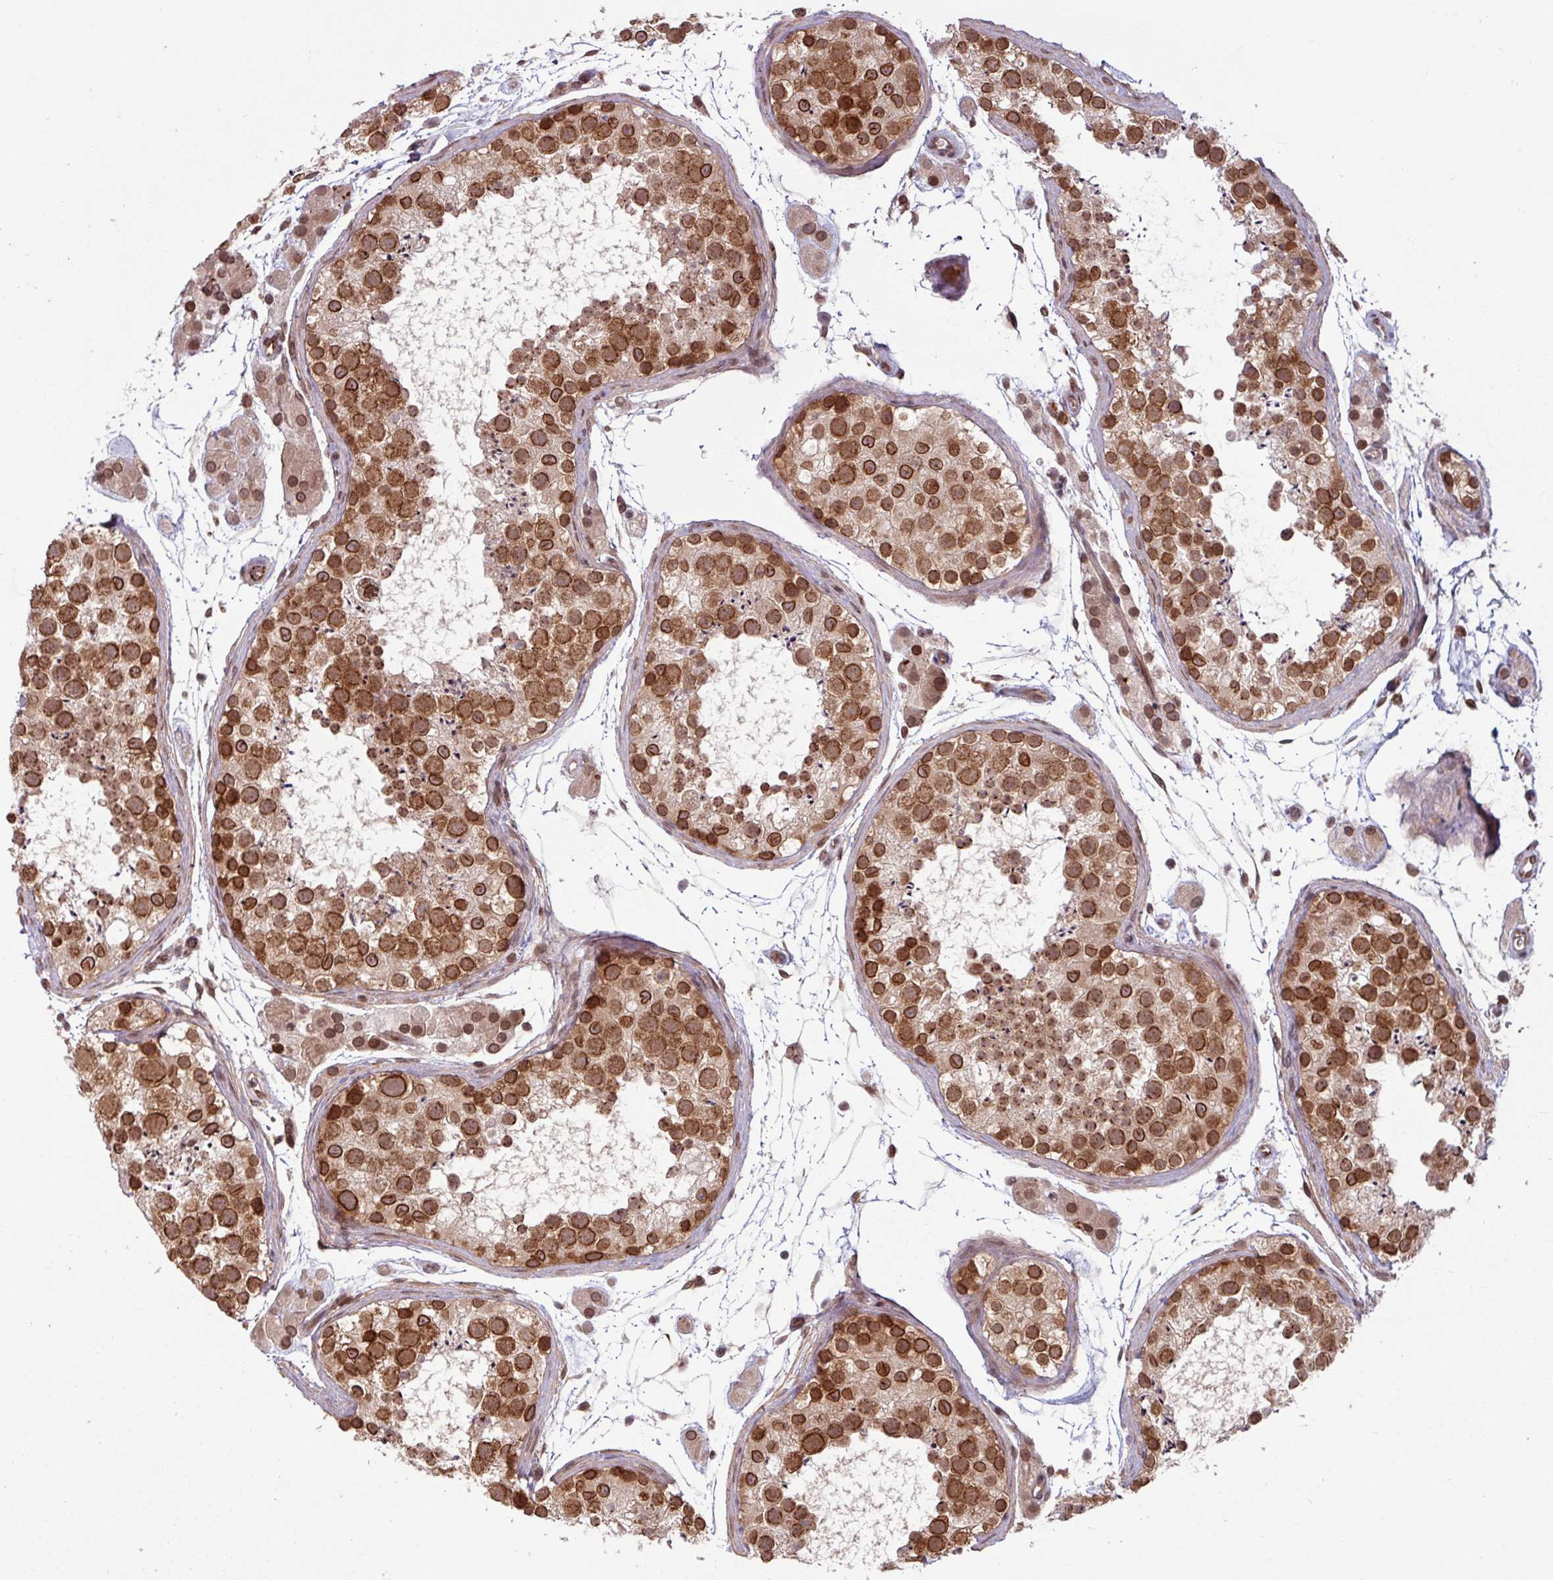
{"staining": {"intensity": "strong", "quantity": ">75%", "location": "cytoplasmic/membranous,nuclear"}, "tissue": "testis", "cell_type": "Cells in seminiferous ducts", "image_type": "normal", "snomed": [{"axis": "morphology", "description": "Normal tissue, NOS"}, {"axis": "topography", "description": "Testis"}], "caption": "A micrograph of testis stained for a protein shows strong cytoplasmic/membranous,nuclear brown staining in cells in seminiferous ducts.", "gene": "RBM4B", "patient": {"sex": "male", "age": 41}}